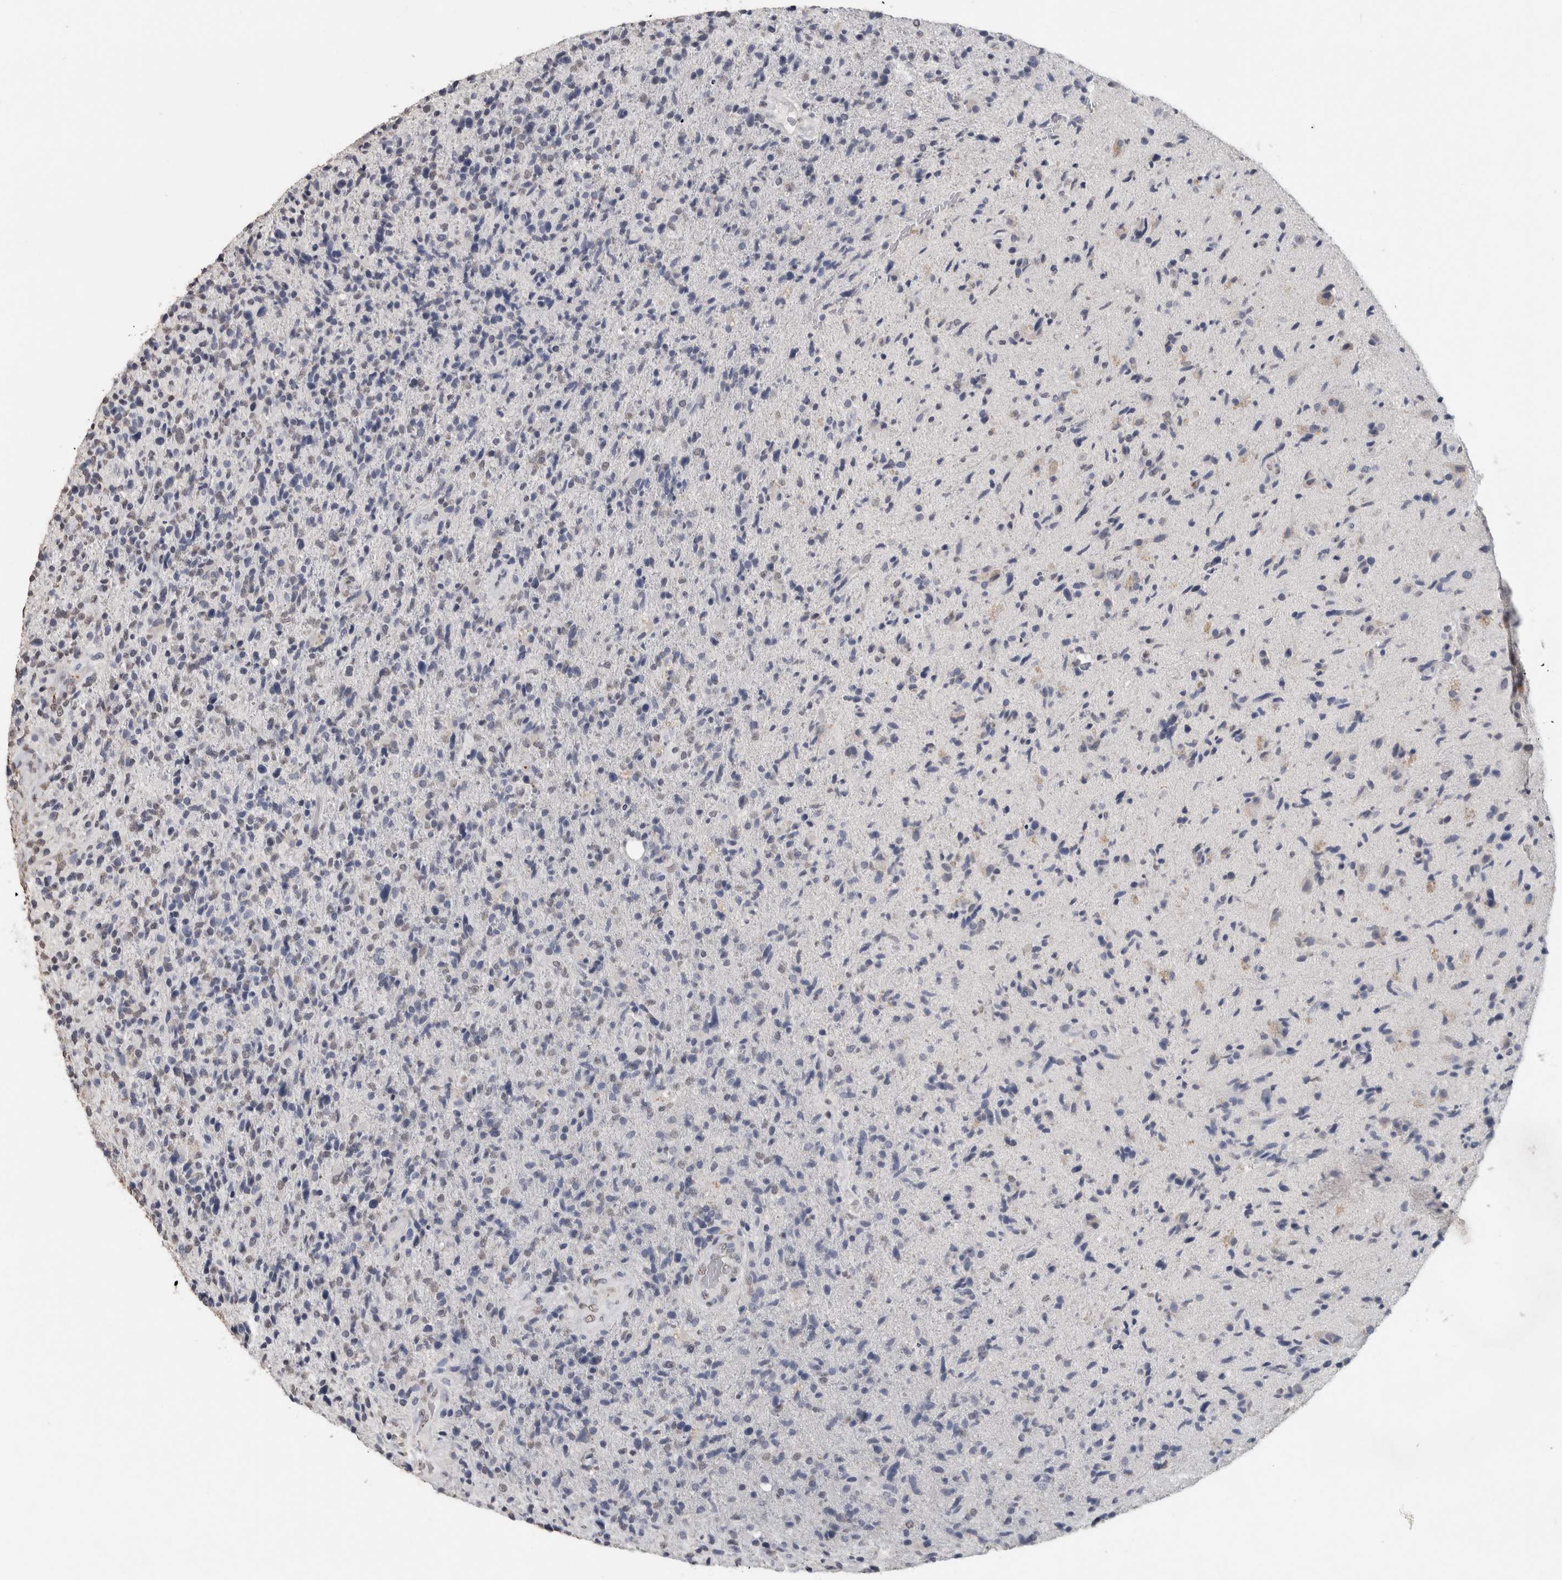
{"staining": {"intensity": "negative", "quantity": "none", "location": "none"}, "tissue": "glioma", "cell_type": "Tumor cells", "image_type": "cancer", "snomed": [{"axis": "morphology", "description": "Glioma, malignant, High grade"}, {"axis": "topography", "description": "Brain"}], "caption": "Immunohistochemistry histopathology image of malignant glioma (high-grade) stained for a protein (brown), which displays no positivity in tumor cells.", "gene": "LTBP1", "patient": {"sex": "male", "age": 72}}